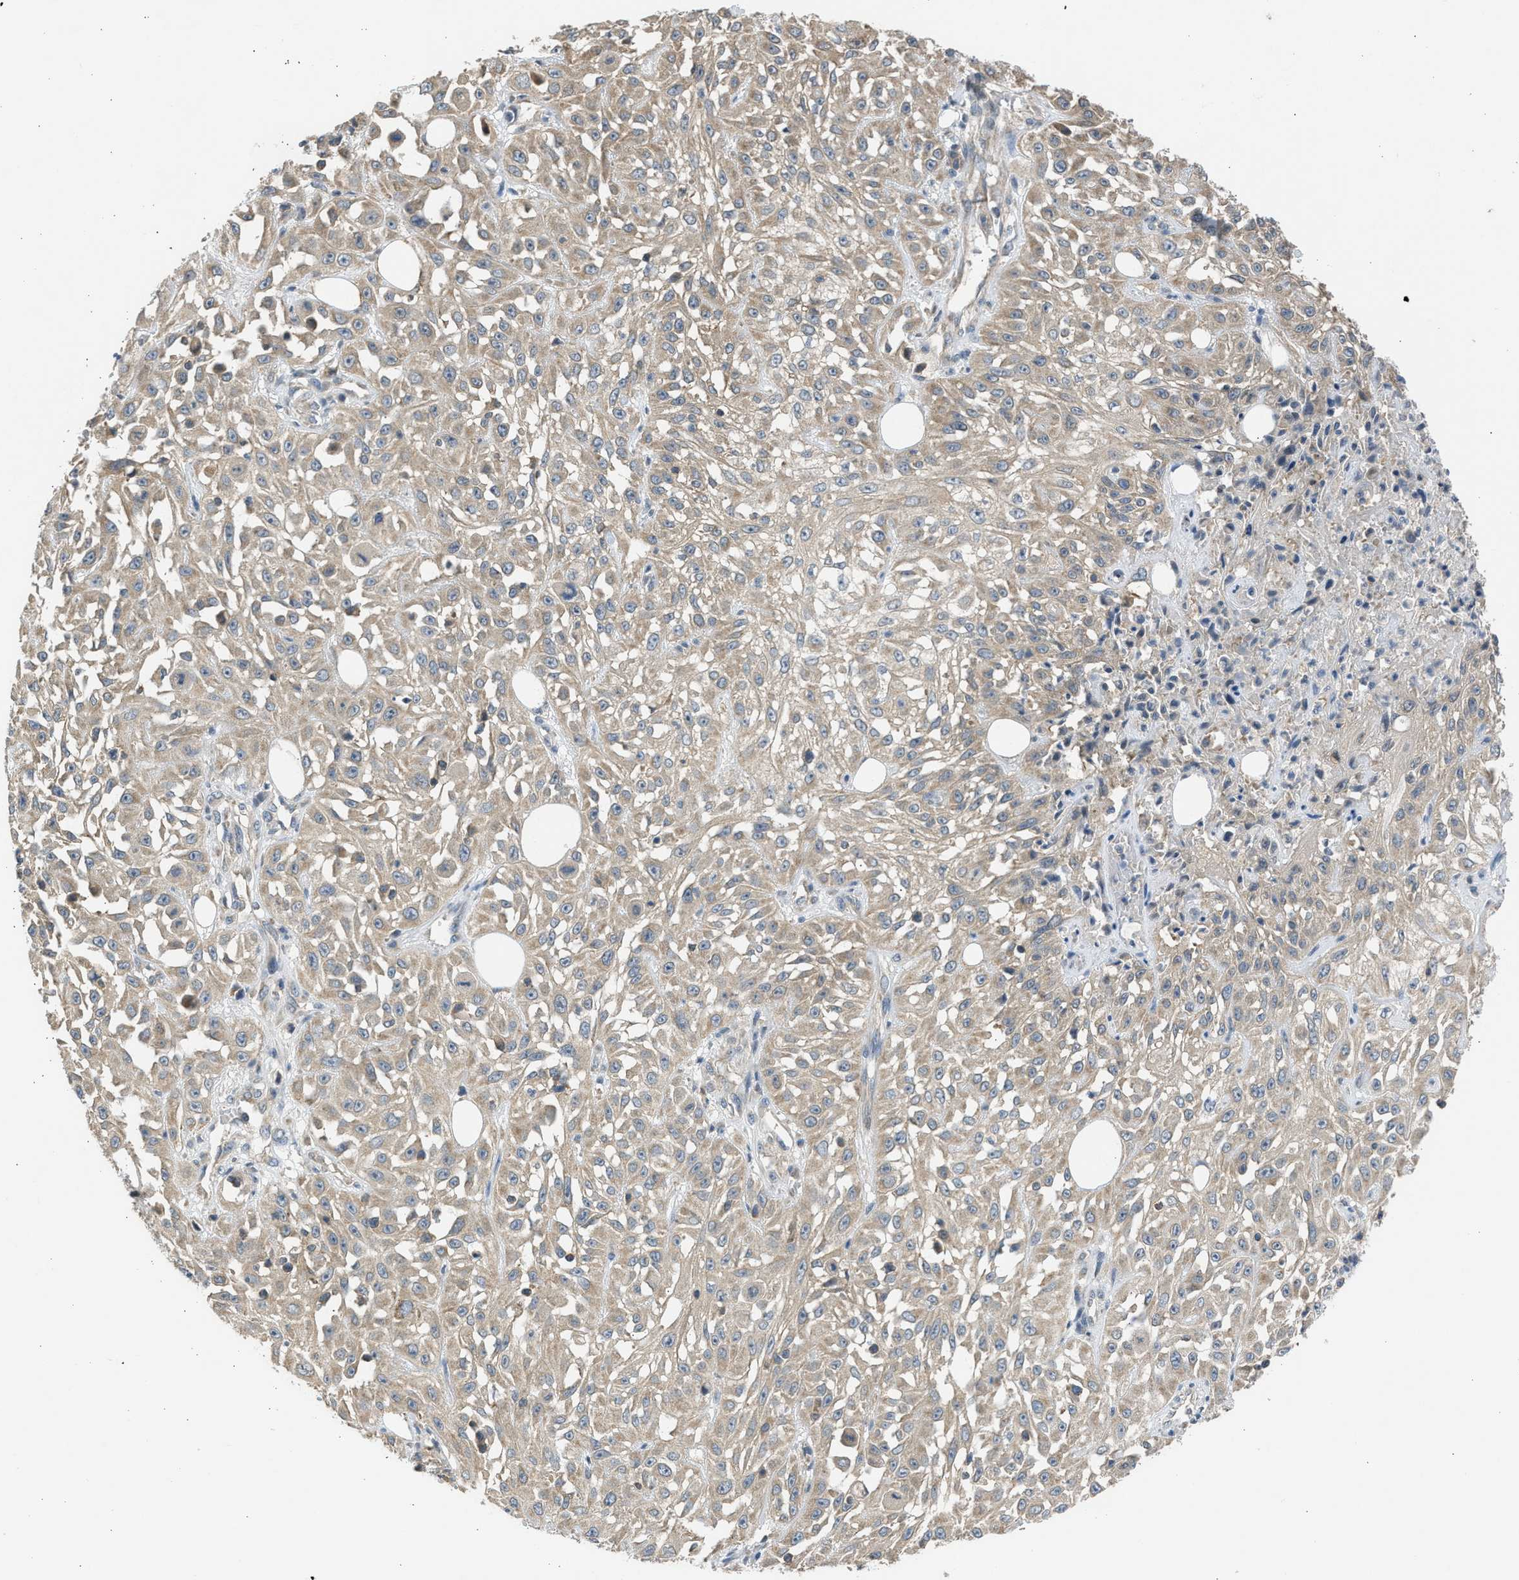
{"staining": {"intensity": "weak", "quantity": ">75%", "location": "cytoplasmic/membranous"}, "tissue": "skin cancer", "cell_type": "Tumor cells", "image_type": "cancer", "snomed": [{"axis": "morphology", "description": "Squamous cell carcinoma, NOS"}, {"axis": "morphology", "description": "Squamous cell carcinoma, metastatic, NOS"}, {"axis": "topography", "description": "Skin"}, {"axis": "topography", "description": "Lymph node"}], "caption": "Protein analysis of squamous cell carcinoma (skin) tissue demonstrates weak cytoplasmic/membranous expression in about >75% of tumor cells. The staining was performed using DAB to visualize the protein expression in brown, while the nuclei were stained in blue with hematoxylin (Magnification: 20x).", "gene": "CYP1A1", "patient": {"sex": "male", "age": 75}}